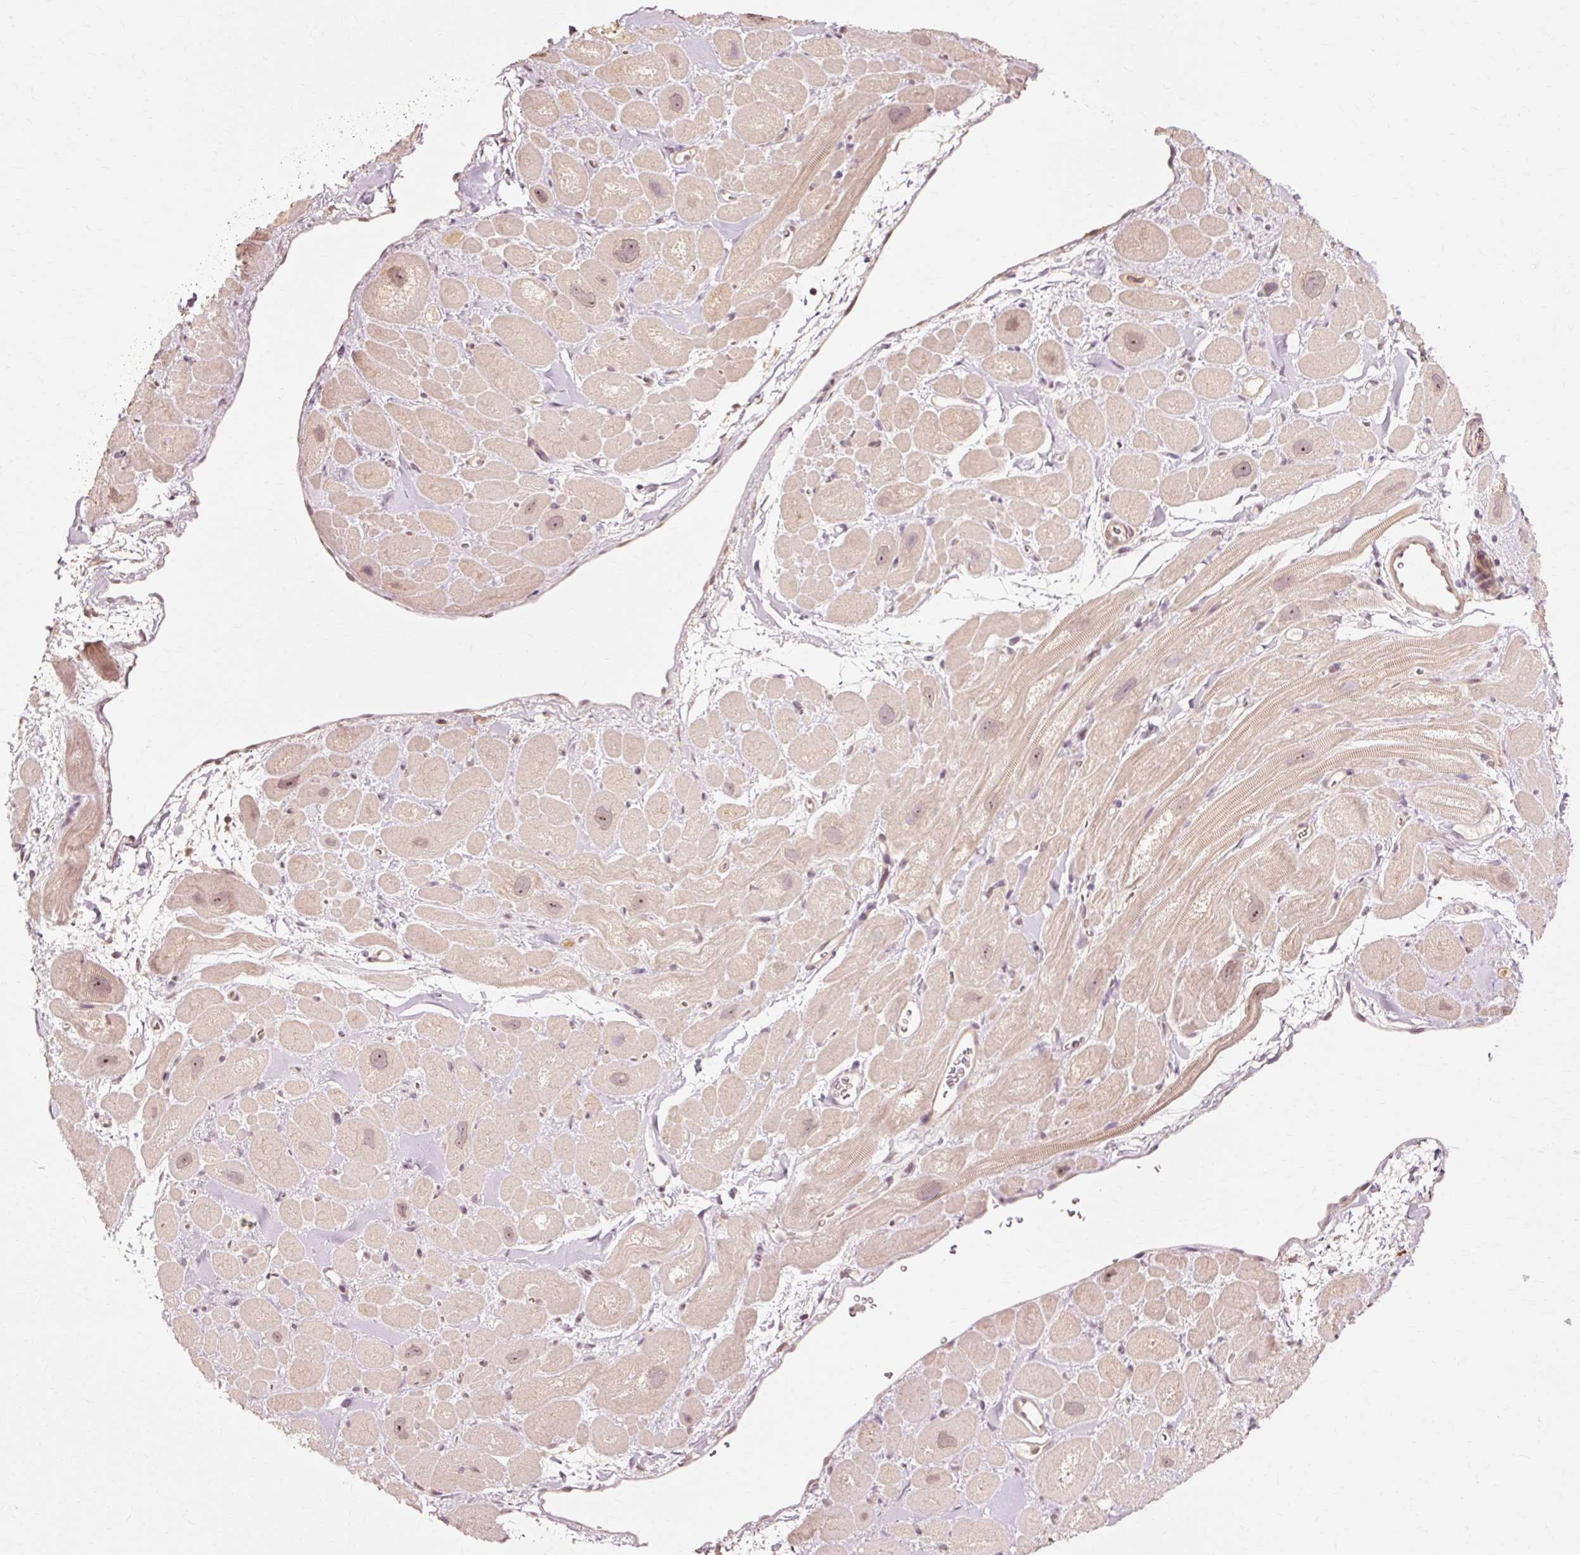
{"staining": {"intensity": "weak", "quantity": ">75%", "location": "cytoplasmic/membranous,nuclear"}, "tissue": "heart muscle", "cell_type": "Cardiomyocytes", "image_type": "normal", "snomed": [{"axis": "morphology", "description": "Normal tissue, NOS"}, {"axis": "topography", "description": "Heart"}], "caption": "Immunohistochemical staining of unremarkable heart muscle reveals weak cytoplasmic/membranous,nuclear protein staining in approximately >75% of cardiomyocytes.", "gene": "RGPD5", "patient": {"sex": "male", "age": 49}}